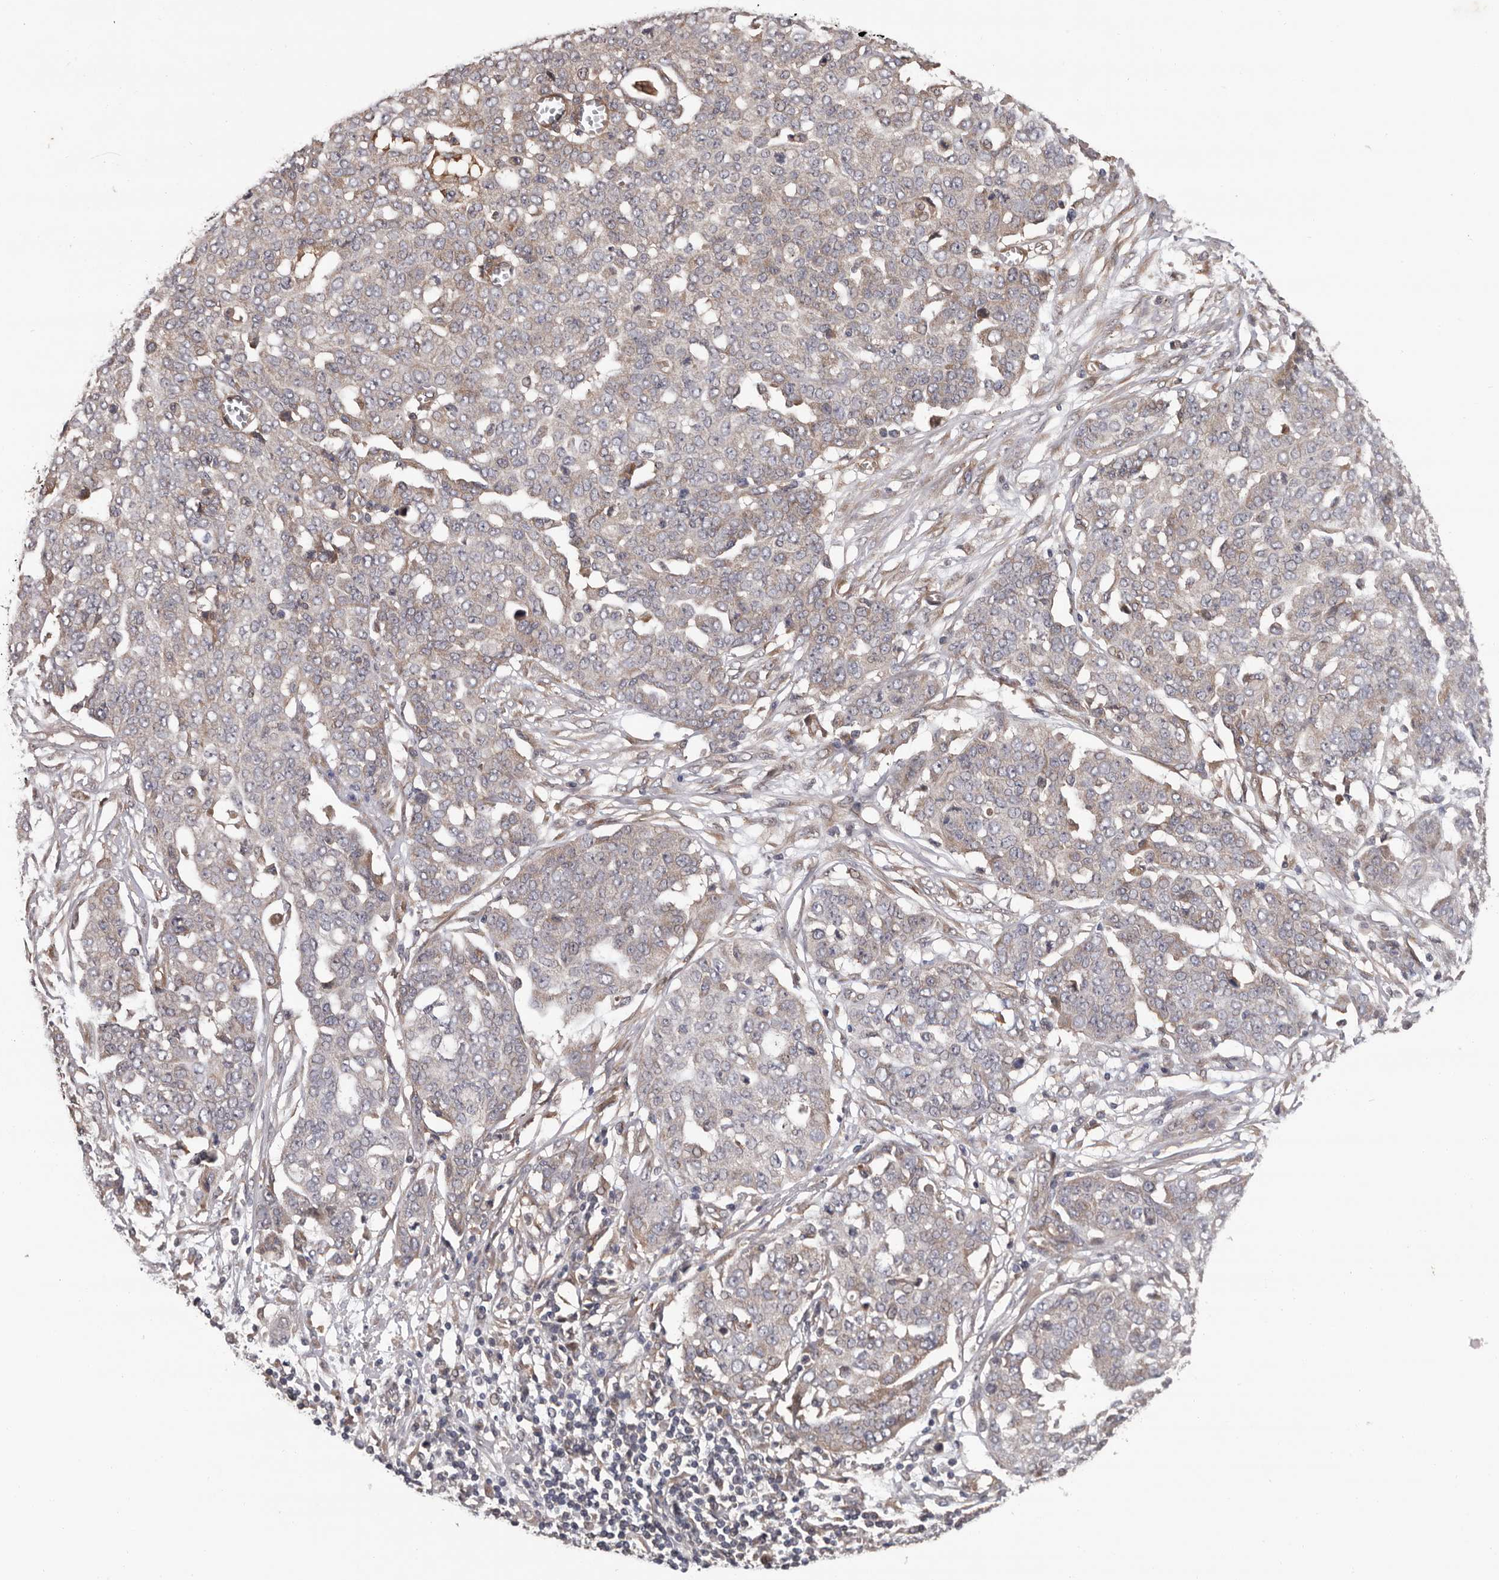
{"staining": {"intensity": "negative", "quantity": "none", "location": "none"}, "tissue": "ovarian cancer", "cell_type": "Tumor cells", "image_type": "cancer", "snomed": [{"axis": "morphology", "description": "Cystadenocarcinoma, serous, NOS"}, {"axis": "topography", "description": "Soft tissue"}, {"axis": "topography", "description": "Ovary"}], "caption": "A high-resolution micrograph shows immunohistochemistry (IHC) staining of ovarian cancer (serous cystadenocarcinoma), which shows no significant positivity in tumor cells. Brightfield microscopy of IHC stained with DAB (brown) and hematoxylin (blue), captured at high magnification.", "gene": "PRKD1", "patient": {"sex": "female", "age": 57}}